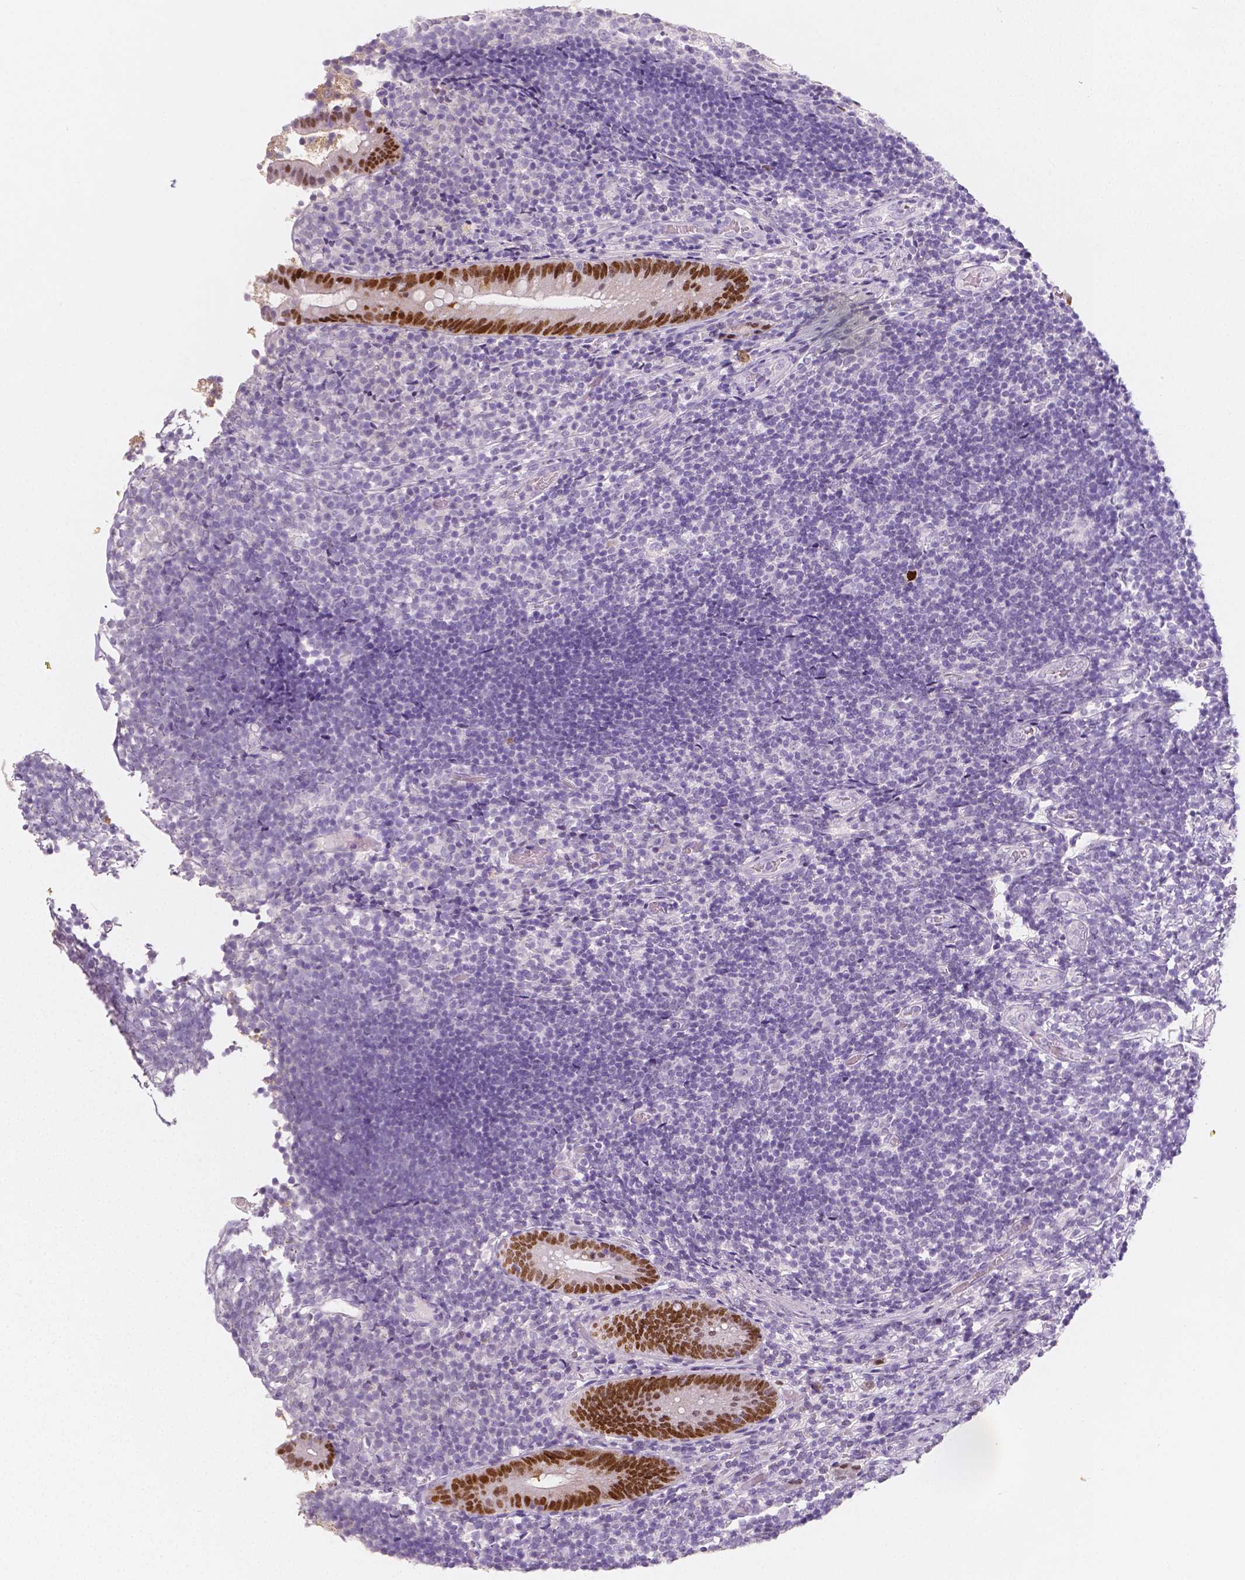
{"staining": {"intensity": "strong", "quantity": ">75%", "location": "nuclear"}, "tissue": "appendix", "cell_type": "Glandular cells", "image_type": "normal", "snomed": [{"axis": "morphology", "description": "Normal tissue, NOS"}, {"axis": "topography", "description": "Appendix"}], "caption": "Protein expression analysis of benign appendix exhibits strong nuclear staining in approximately >75% of glandular cells. (DAB (3,3'-diaminobenzidine) IHC with brightfield microscopy, high magnification).", "gene": "HNF1B", "patient": {"sex": "female", "age": 32}}